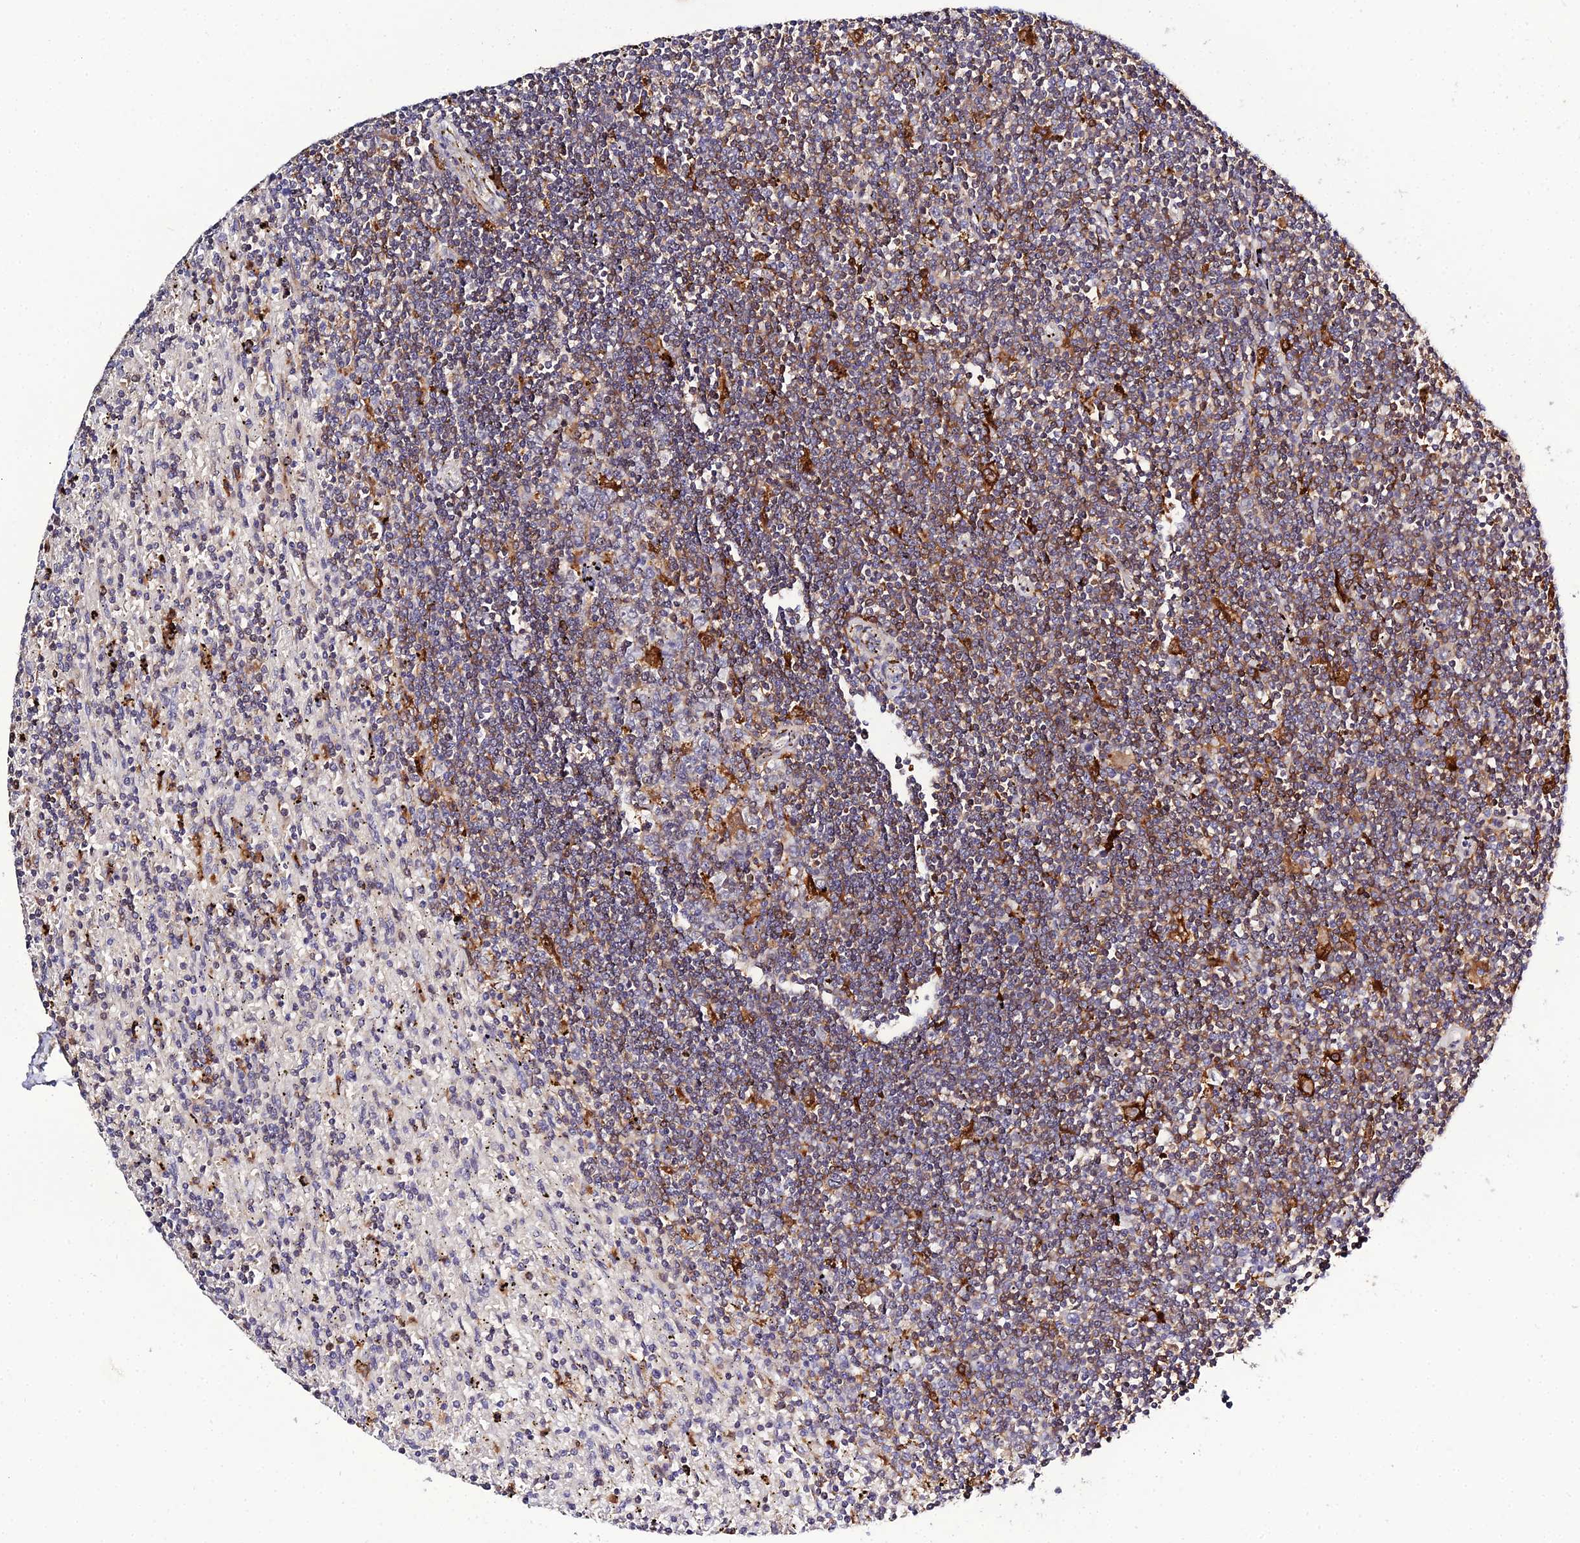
{"staining": {"intensity": "moderate", "quantity": "25%-75%", "location": "cytoplasmic/membranous"}, "tissue": "lymphoma", "cell_type": "Tumor cells", "image_type": "cancer", "snomed": [{"axis": "morphology", "description": "Malignant lymphoma, non-Hodgkin's type, Low grade"}, {"axis": "topography", "description": "Spleen"}], "caption": "DAB (3,3'-diaminobenzidine) immunohistochemical staining of low-grade malignant lymphoma, non-Hodgkin's type demonstrates moderate cytoplasmic/membranous protein staining in approximately 25%-75% of tumor cells. (DAB (3,3'-diaminobenzidine) IHC with brightfield microscopy, high magnification).", "gene": "IL4I1", "patient": {"sex": "male", "age": 76}}